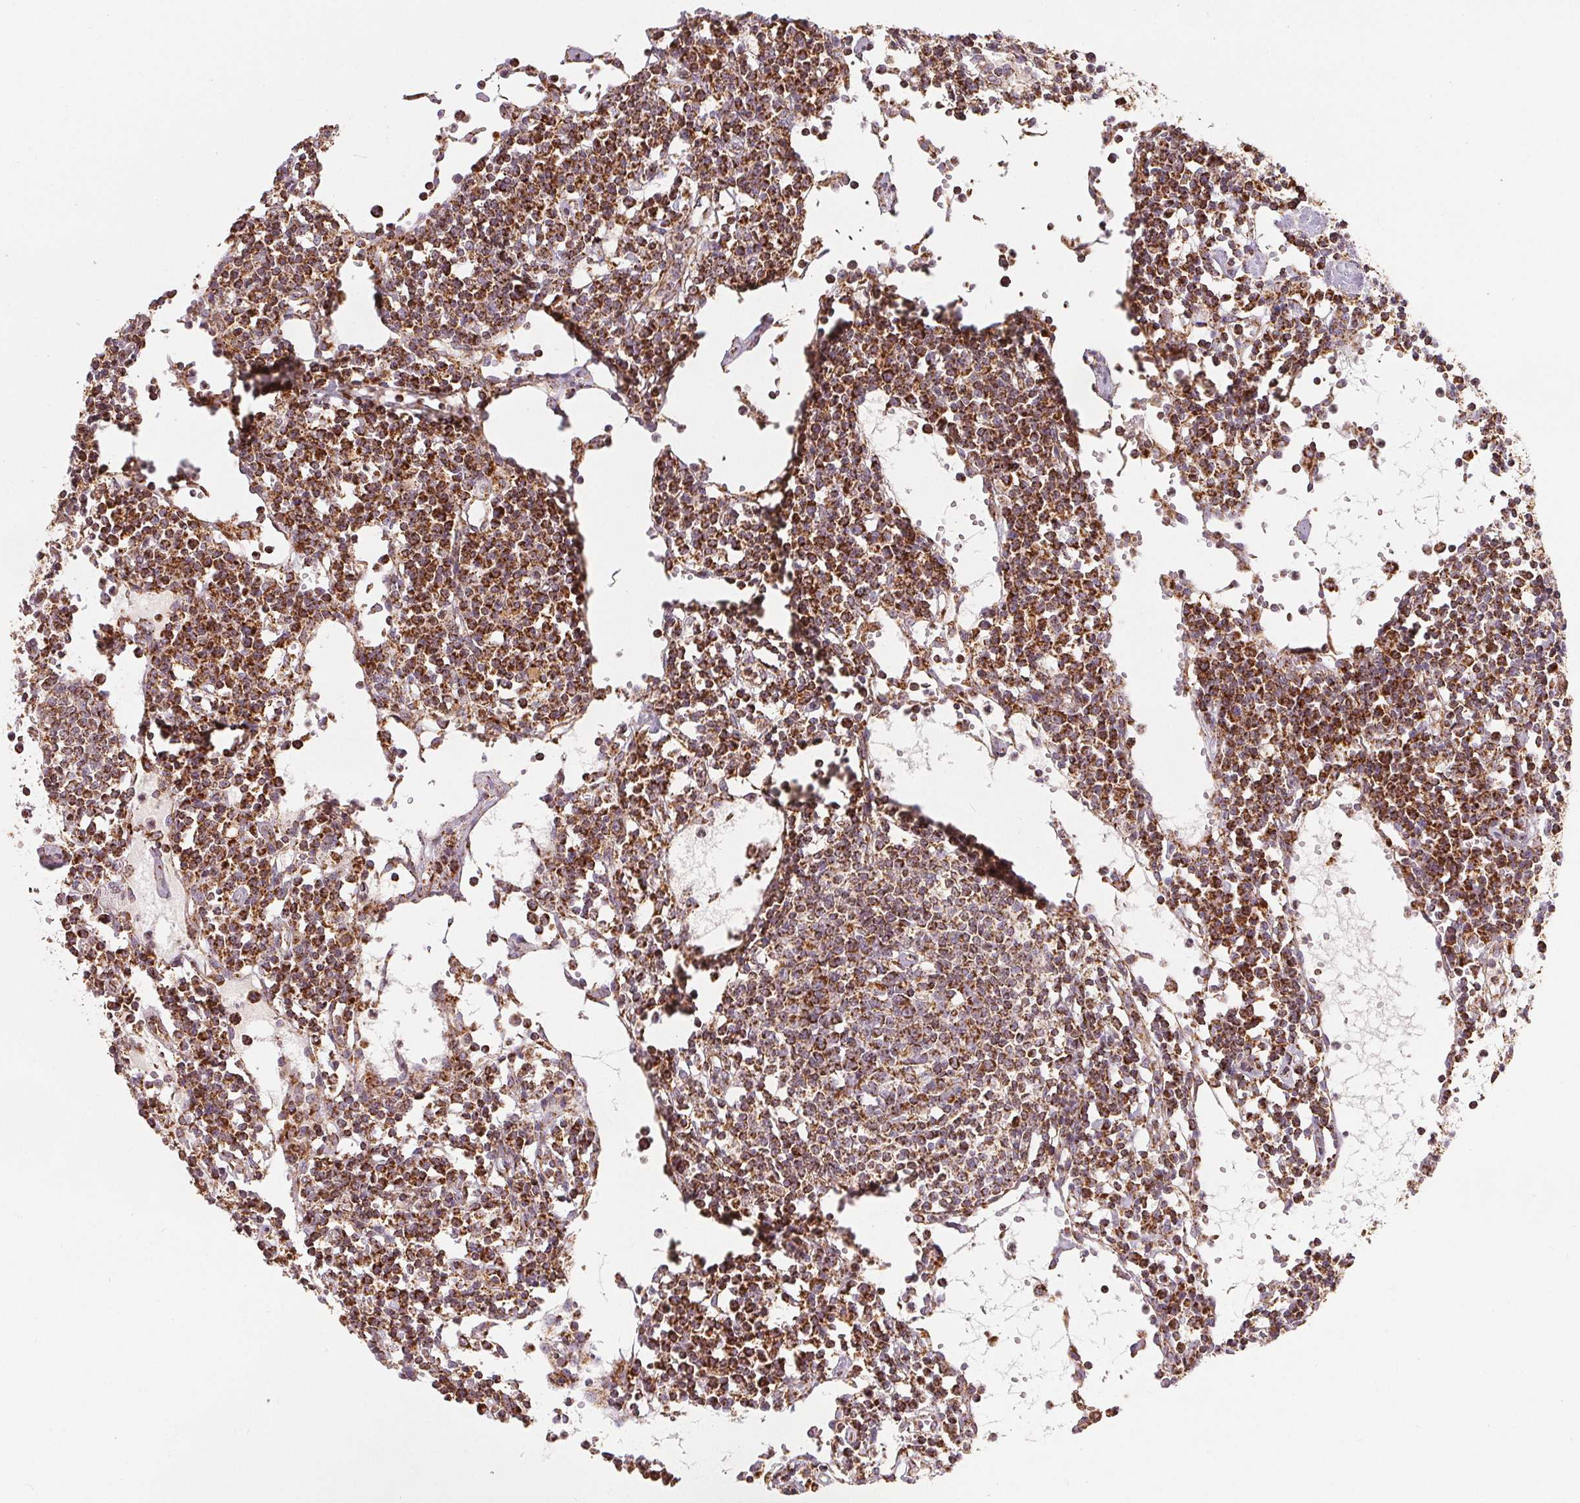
{"staining": {"intensity": "strong", "quantity": "25%-75%", "location": "cytoplasmic/membranous"}, "tissue": "lymph node", "cell_type": "Germinal center cells", "image_type": "normal", "snomed": [{"axis": "morphology", "description": "Normal tissue, NOS"}, {"axis": "topography", "description": "Lymph node"}], "caption": "An IHC histopathology image of normal tissue is shown. Protein staining in brown shows strong cytoplasmic/membranous positivity in lymph node within germinal center cells. (Brightfield microscopy of DAB IHC at high magnification).", "gene": "SDHB", "patient": {"sex": "female", "age": 78}}